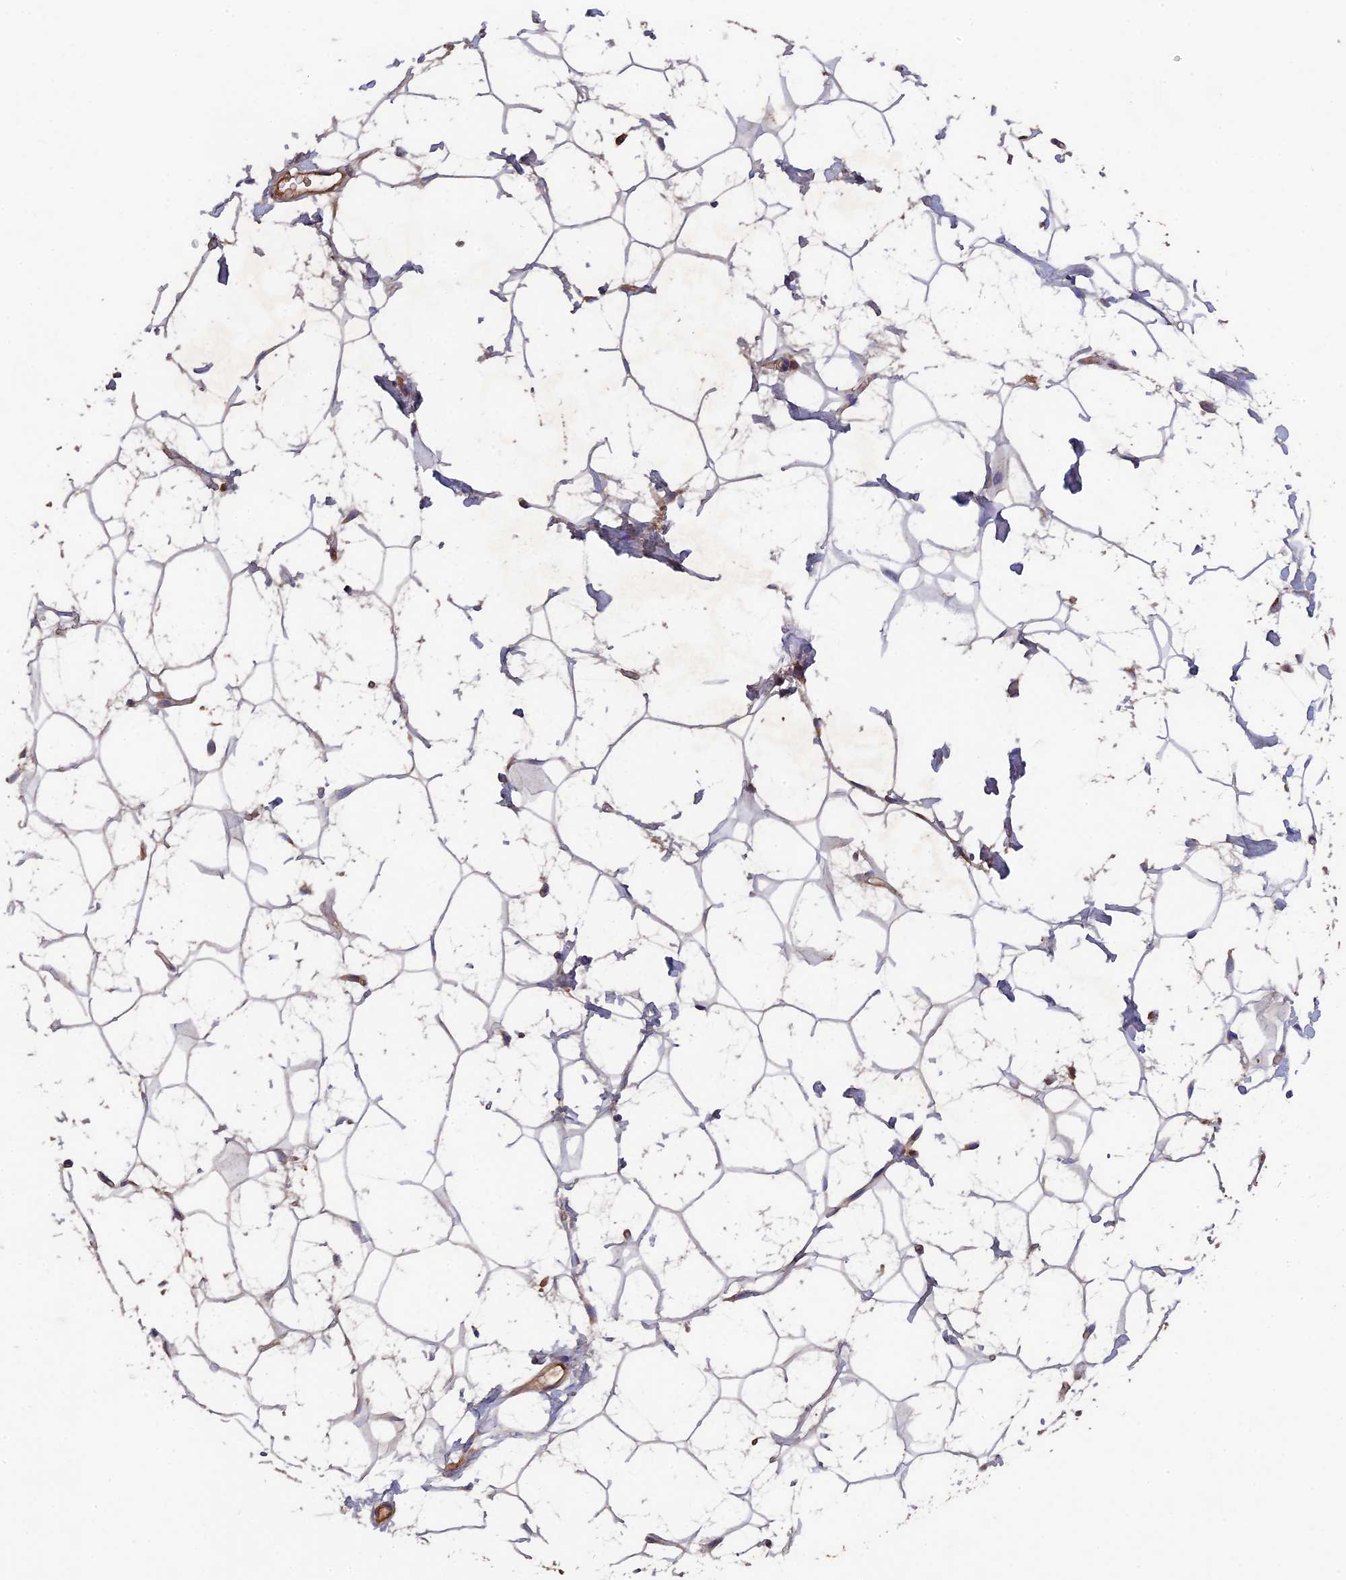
{"staining": {"intensity": "weak", "quantity": "25%-75%", "location": "cytoplasmic/membranous"}, "tissue": "adipose tissue", "cell_type": "Adipocytes", "image_type": "normal", "snomed": [{"axis": "morphology", "description": "Normal tissue, NOS"}, {"axis": "topography", "description": "Breast"}], "caption": "IHC image of unremarkable adipose tissue stained for a protein (brown), which exhibits low levels of weak cytoplasmic/membranous expression in about 25%-75% of adipocytes.", "gene": "CCDC153", "patient": {"sex": "female", "age": 26}}